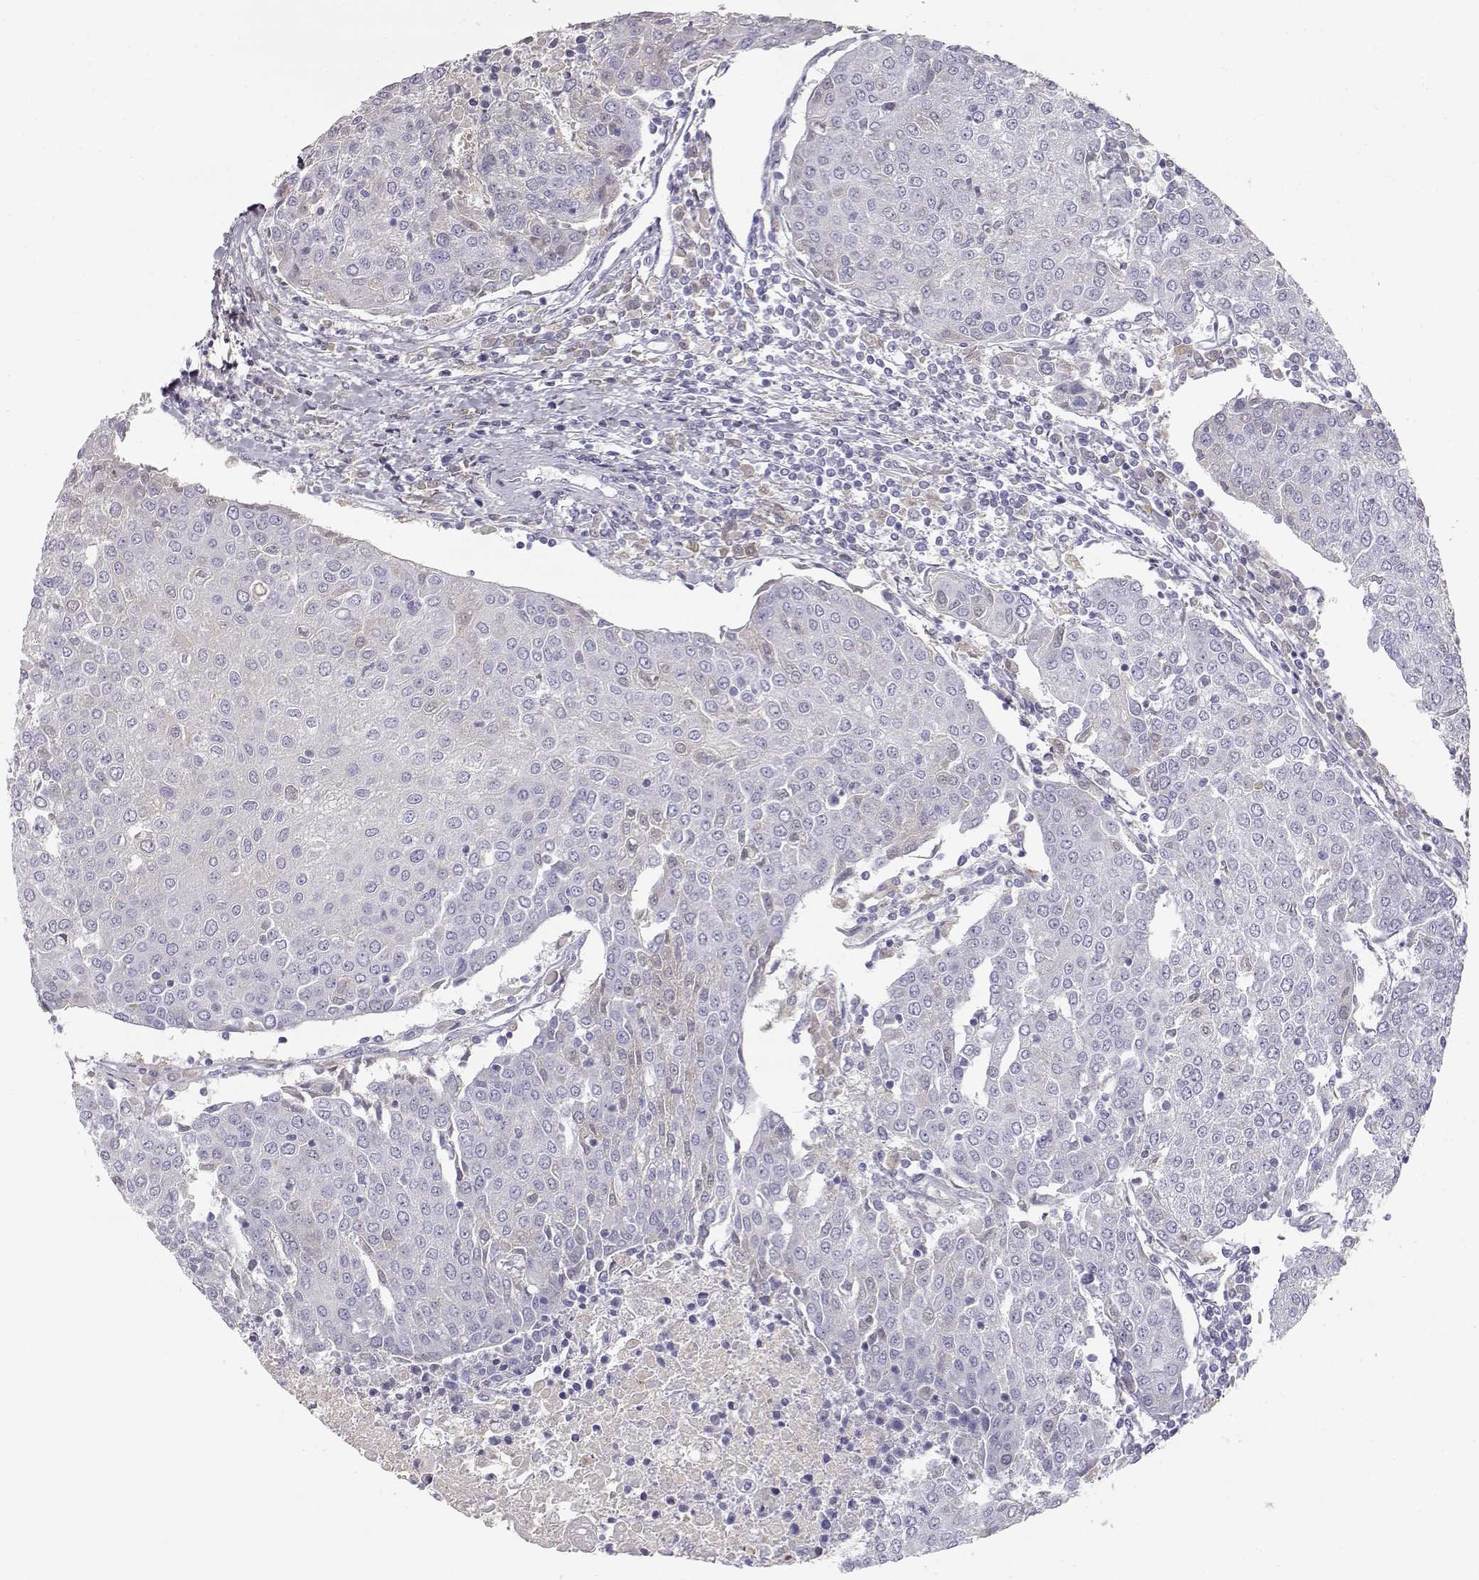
{"staining": {"intensity": "negative", "quantity": "none", "location": "none"}, "tissue": "urothelial cancer", "cell_type": "Tumor cells", "image_type": "cancer", "snomed": [{"axis": "morphology", "description": "Urothelial carcinoma, High grade"}, {"axis": "topography", "description": "Urinary bladder"}], "caption": "Urothelial cancer stained for a protein using immunohistochemistry shows no staining tumor cells.", "gene": "SLCO6A1", "patient": {"sex": "female", "age": 85}}